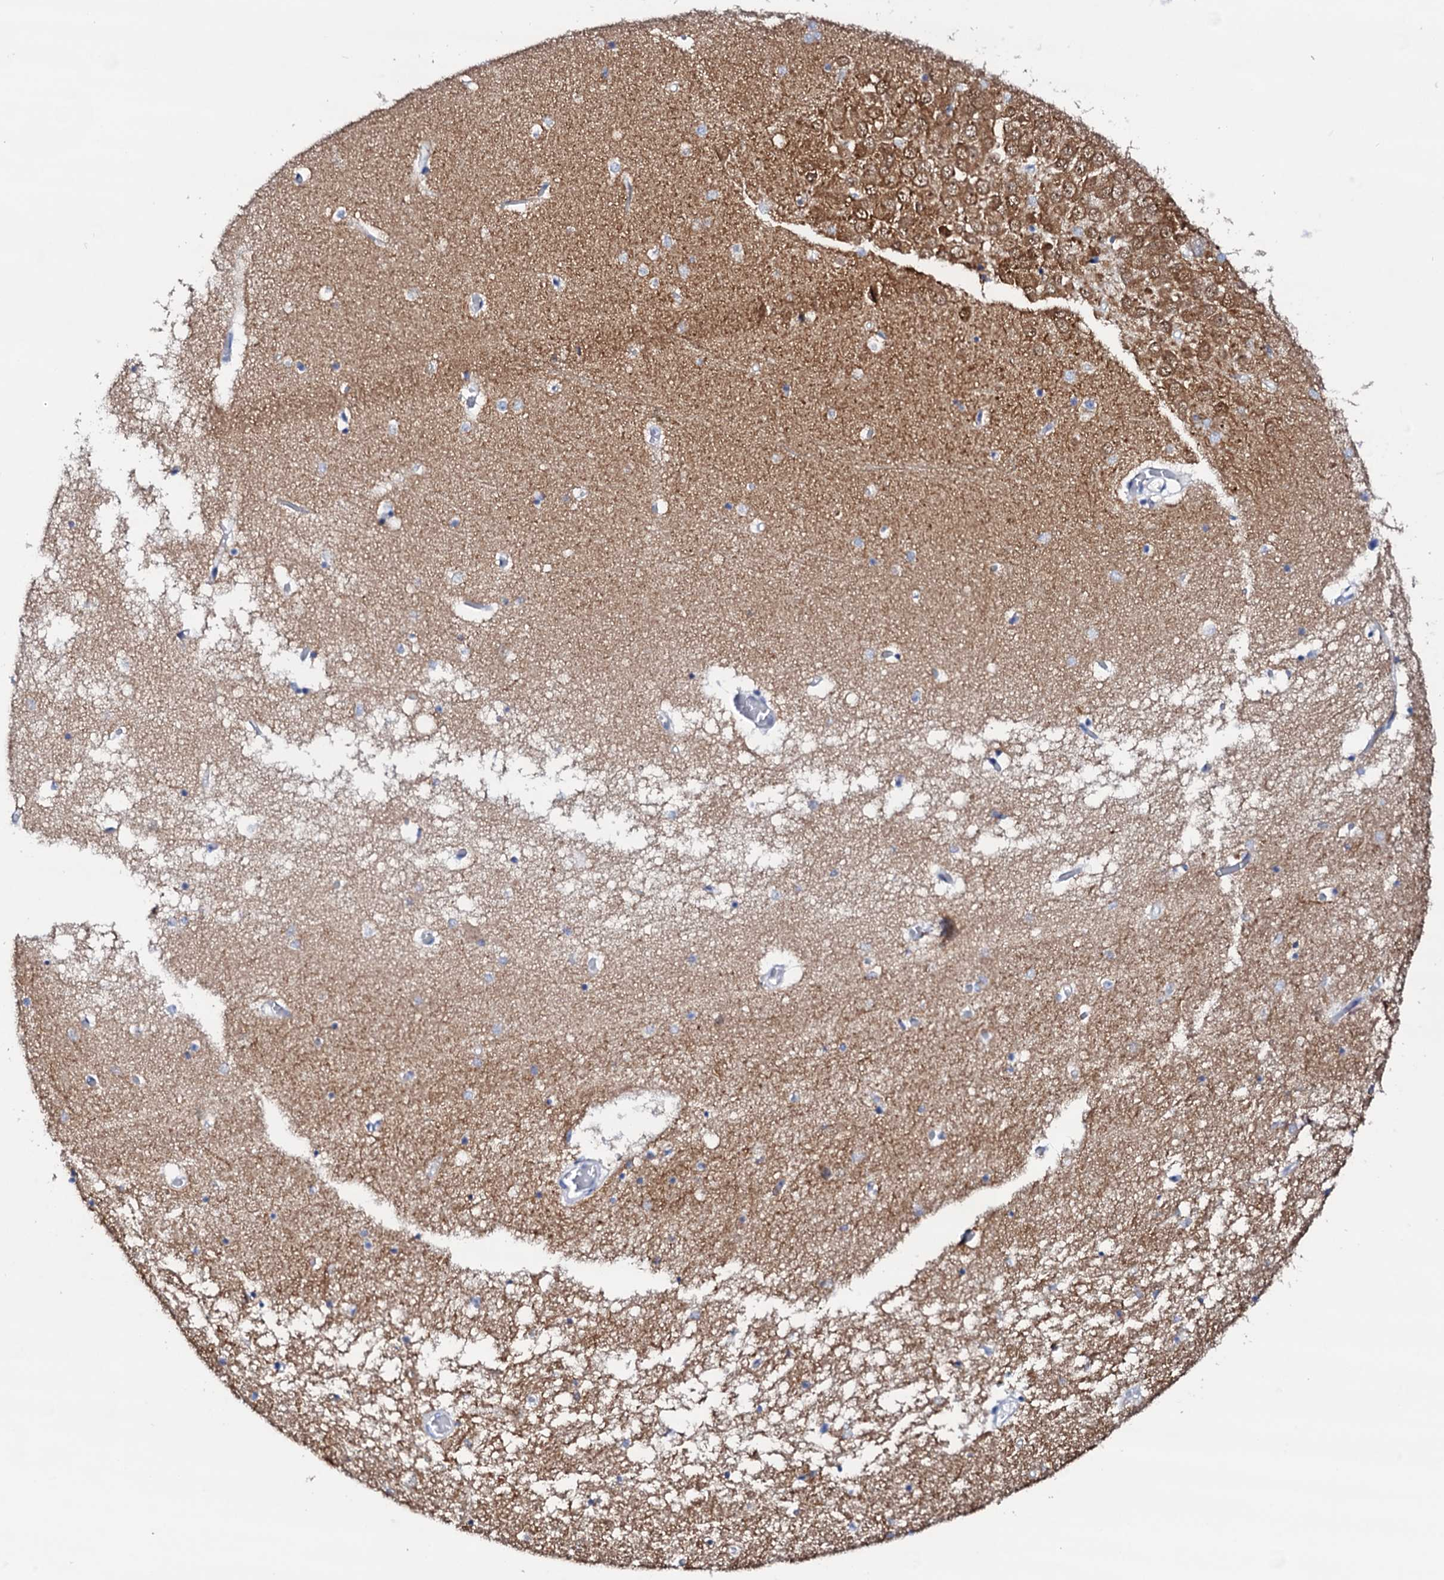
{"staining": {"intensity": "weak", "quantity": "<25%", "location": "cytoplasmic/membranous"}, "tissue": "hippocampus", "cell_type": "Glial cells", "image_type": "normal", "snomed": [{"axis": "morphology", "description": "Normal tissue, NOS"}, {"axis": "topography", "description": "Hippocampus"}], "caption": "This is a photomicrograph of immunohistochemistry (IHC) staining of normal hippocampus, which shows no expression in glial cells.", "gene": "FBXL16", "patient": {"sex": "male", "age": 70}}